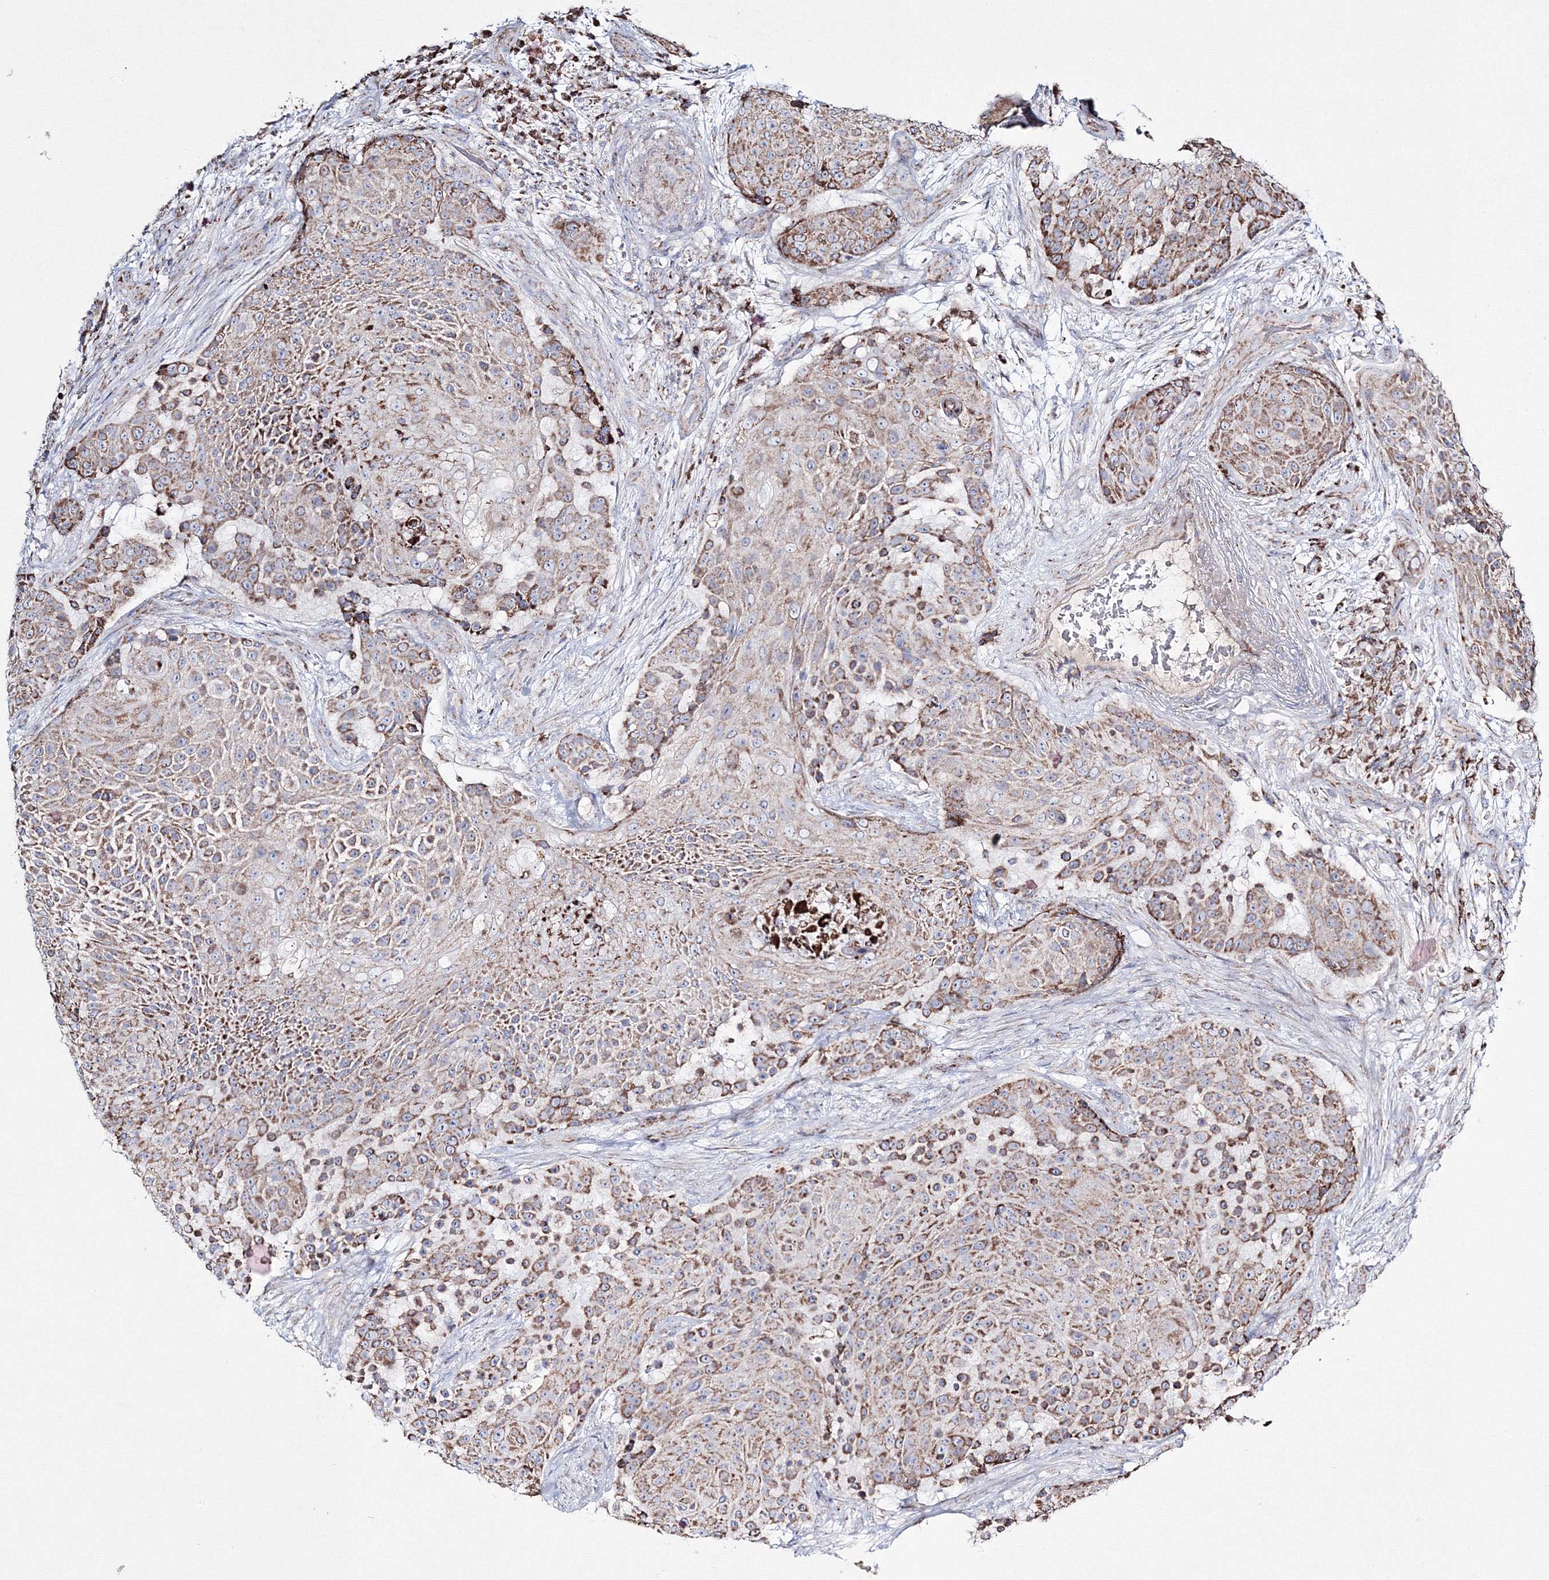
{"staining": {"intensity": "moderate", "quantity": "25%-75%", "location": "cytoplasmic/membranous"}, "tissue": "urothelial cancer", "cell_type": "Tumor cells", "image_type": "cancer", "snomed": [{"axis": "morphology", "description": "Urothelial carcinoma, High grade"}, {"axis": "topography", "description": "Urinary bladder"}], "caption": "About 25%-75% of tumor cells in human urothelial carcinoma (high-grade) show moderate cytoplasmic/membranous protein expression as visualized by brown immunohistochemical staining.", "gene": "IGSF9", "patient": {"sex": "female", "age": 63}}